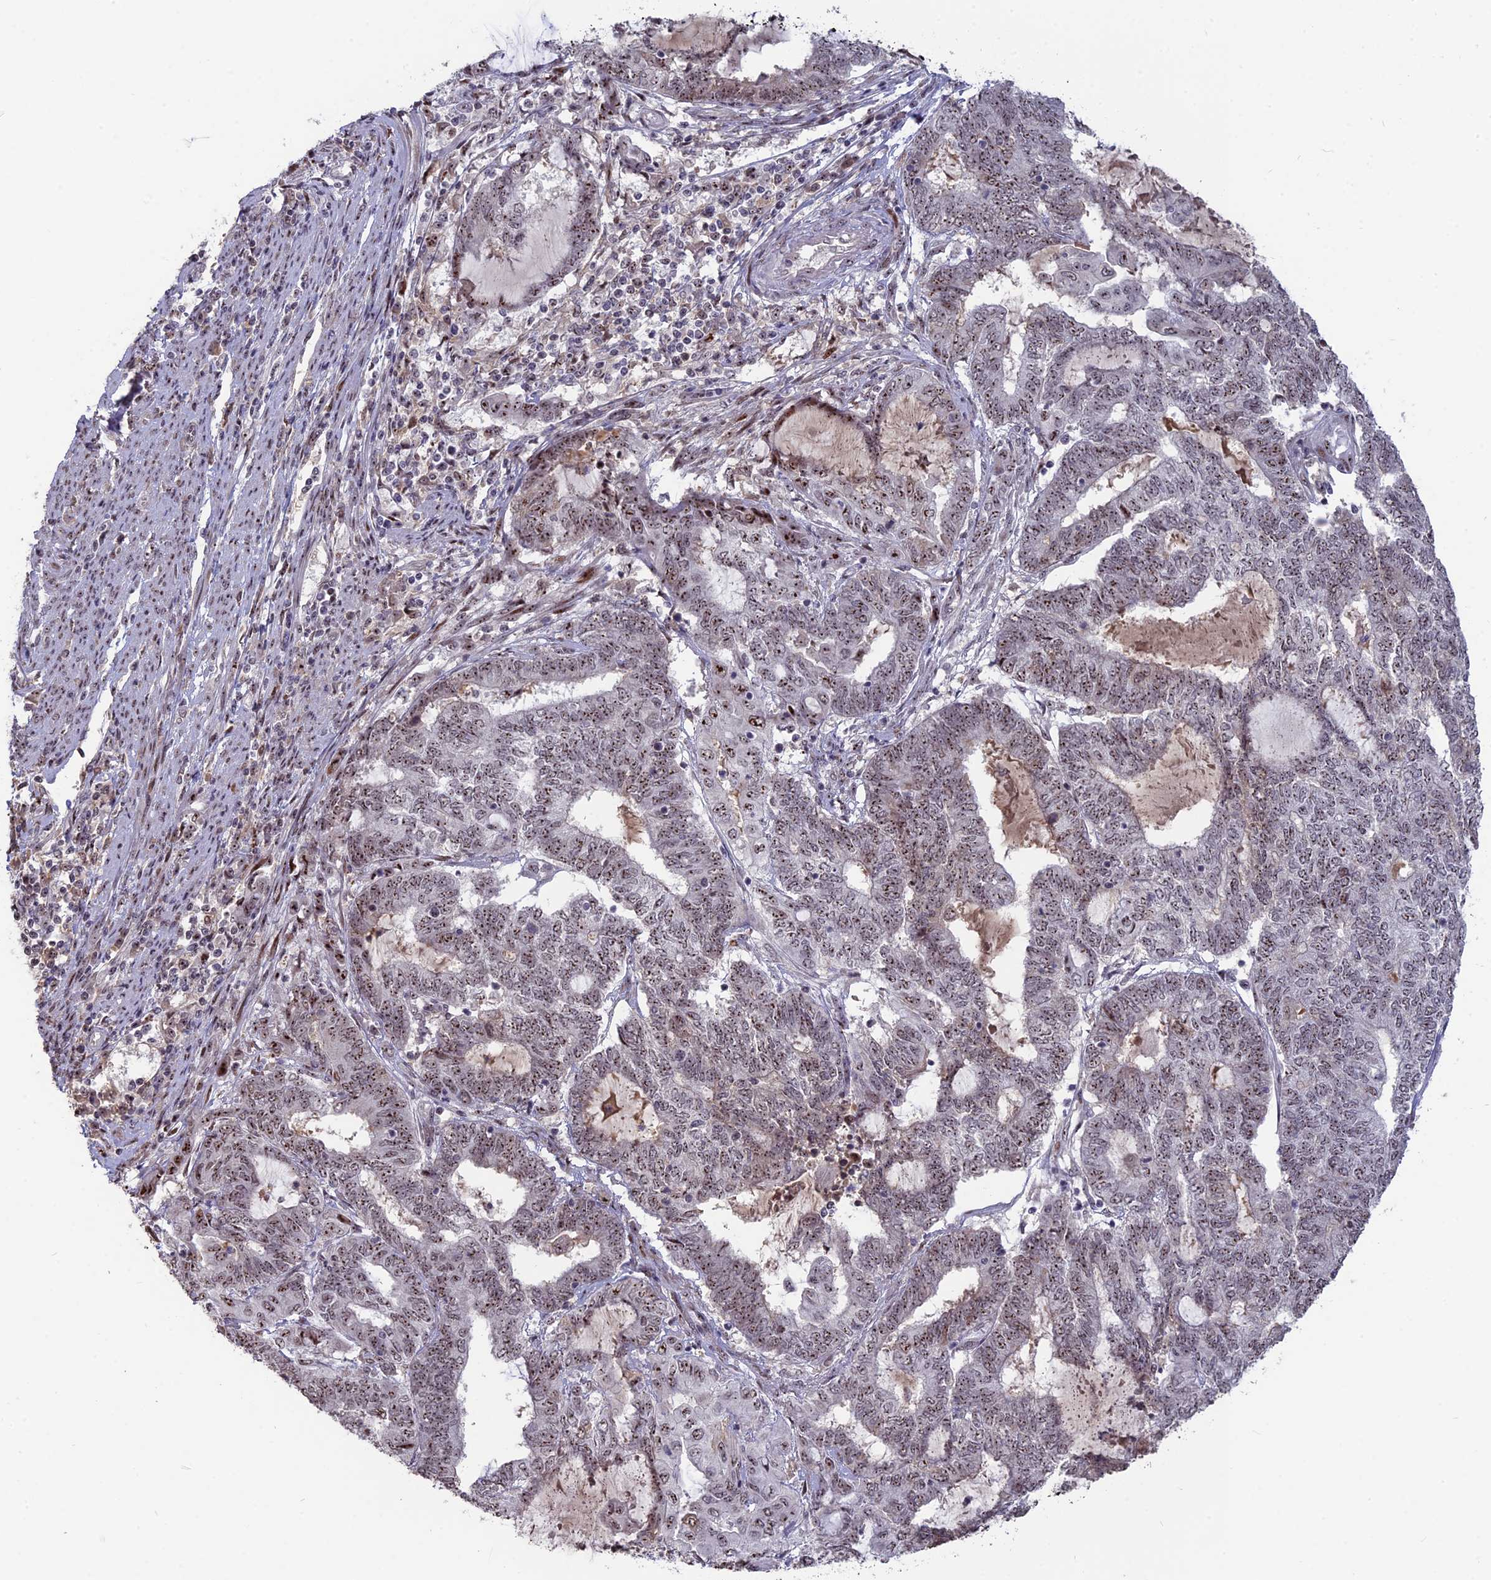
{"staining": {"intensity": "moderate", "quantity": ">75%", "location": "nuclear"}, "tissue": "endometrial cancer", "cell_type": "Tumor cells", "image_type": "cancer", "snomed": [{"axis": "morphology", "description": "Adenocarcinoma, NOS"}, {"axis": "topography", "description": "Uterus"}, {"axis": "topography", "description": "Endometrium"}], "caption": "Tumor cells display medium levels of moderate nuclear expression in about >75% of cells in human endometrial adenocarcinoma.", "gene": "FAM131A", "patient": {"sex": "female", "age": 70}}